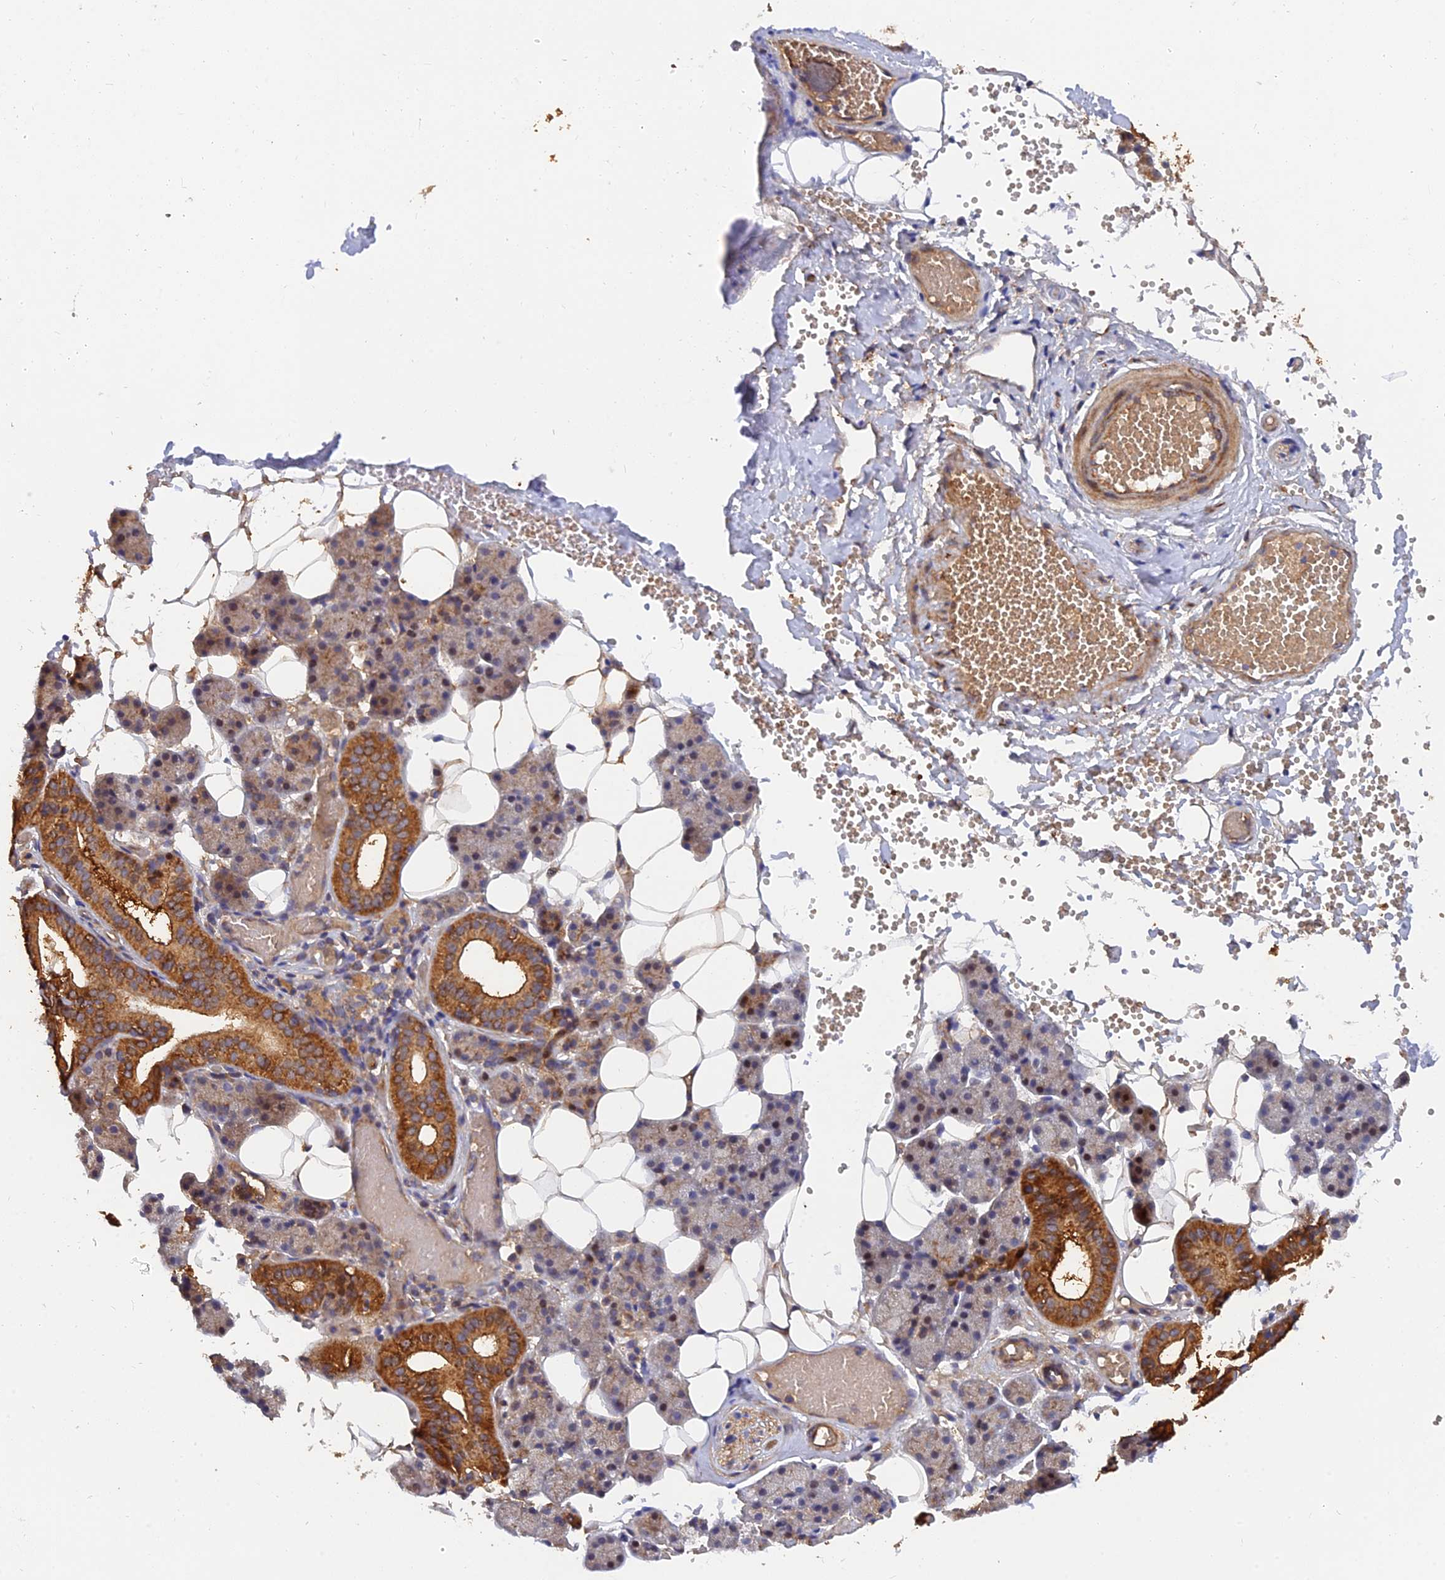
{"staining": {"intensity": "strong", "quantity": "<25%", "location": "cytoplasmic/membranous"}, "tissue": "salivary gland", "cell_type": "Glandular cells", "image_type": "normal", "snomed": [{"axis": "morphology", "description": "Normal tissue, NOS"}, {"axis": "topography", "description": "Salivary gland"}], "caption": "Salivary gland stained for a protein displays strong cytoplasmic/membranous positivity in glandular cells. (DAB (3,3'-diaminobenzidine) IHC with brightfield microscopy, high magnification).", "gene": "SLC38A11", "patient": {"sex": "female", "age": 33}}